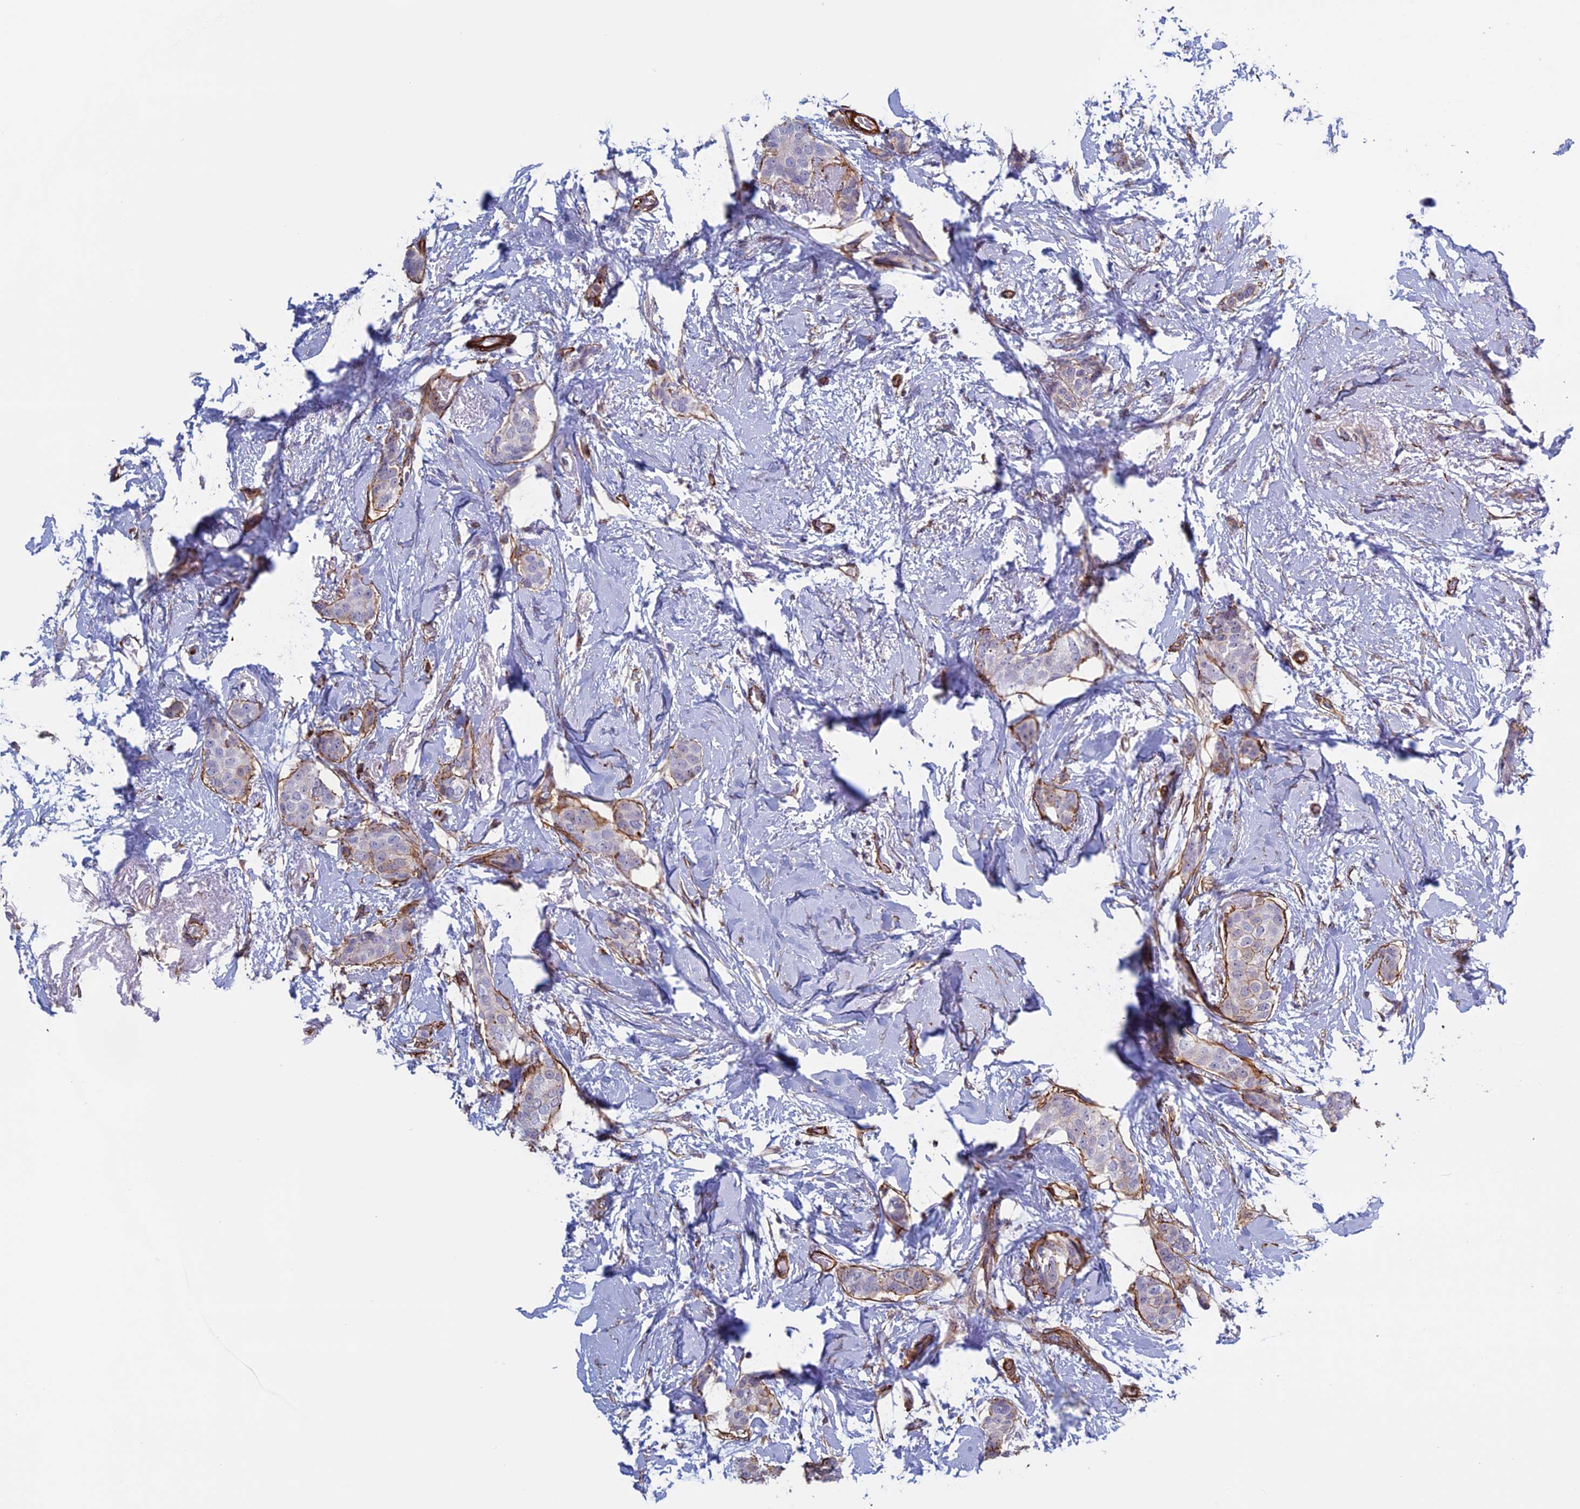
{"staining": {"intensity": "moderate", "quantity": "<25%", "location": "cytoplasmic/membranous"}, "tissue": "breast cancer", "cell_type": "Tumor cells", "image_type": "cancer", "snomed": [{"axis": "morphology", "description": "Duct carcinoma"}, {"axis": "topography", "description": "Breast"}], "caption": "Immunohistochemical staining of breast cancer reveals low levels of moderate cytoplasmic/membranous positivity in about <25% of tumor cells.", "gene": "ANGPTL2", "patient": {"sex": "female", "age": 72}}